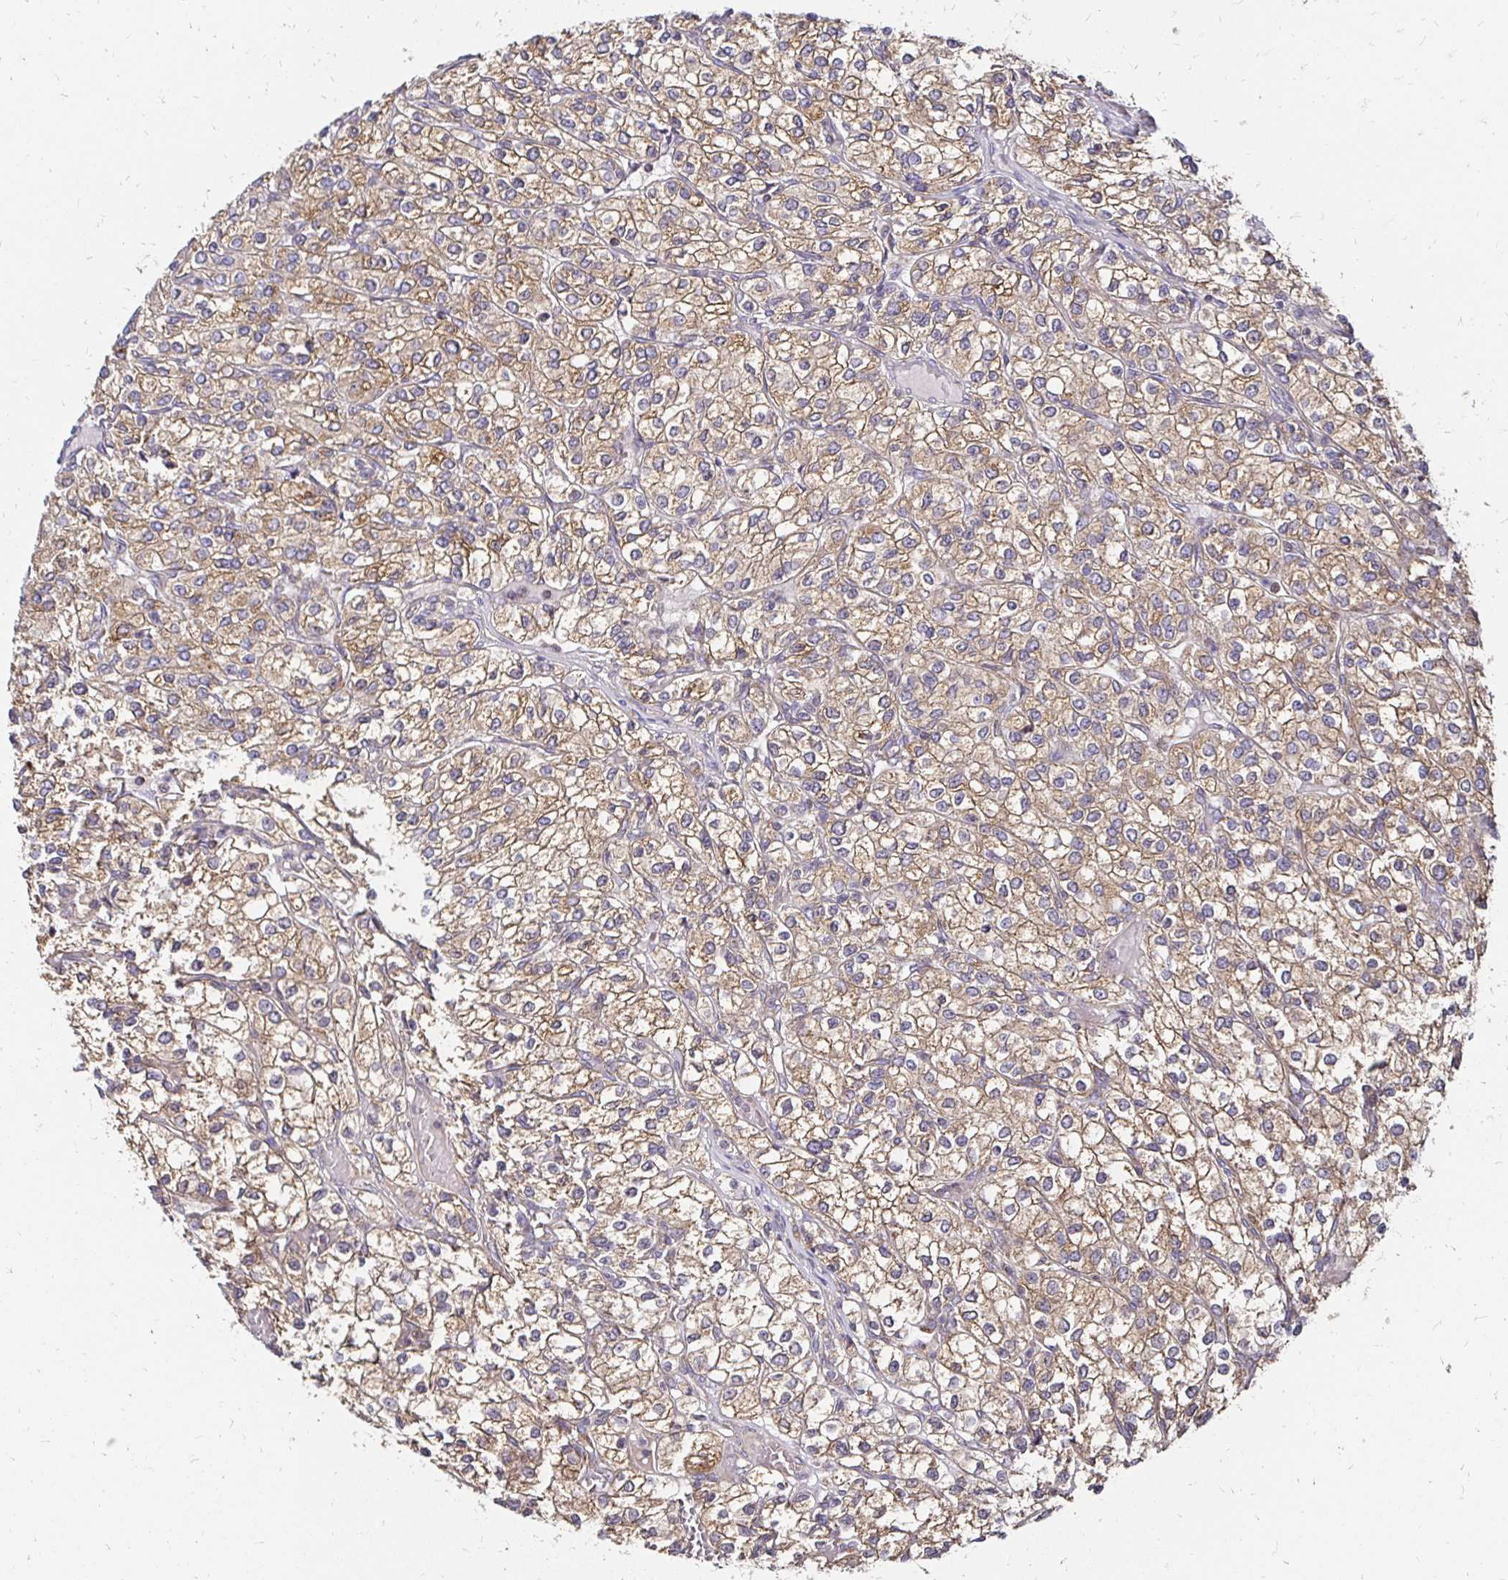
{"staining": {"intensity": "weak", "quantity": ">75%", "location": "cytoplasmic/membranous"}, "tissue": "renal cancer", "cell_type": "Tumor cells", "image_type": "cancer", "snomed": [{"axis": "morphology", "description": "Adenocarcinoma, NOS"}, {"axis": "topography", "description": "Kidney"}], "caption": "A histopathology image of human renal cancer (adenocarcinoma) stained for a protein exhibits weak cytoplasmic/membranous brown staining in tumor cells.", "gene": "ZW10", "patient": {"sex": "male", "age": 80}}